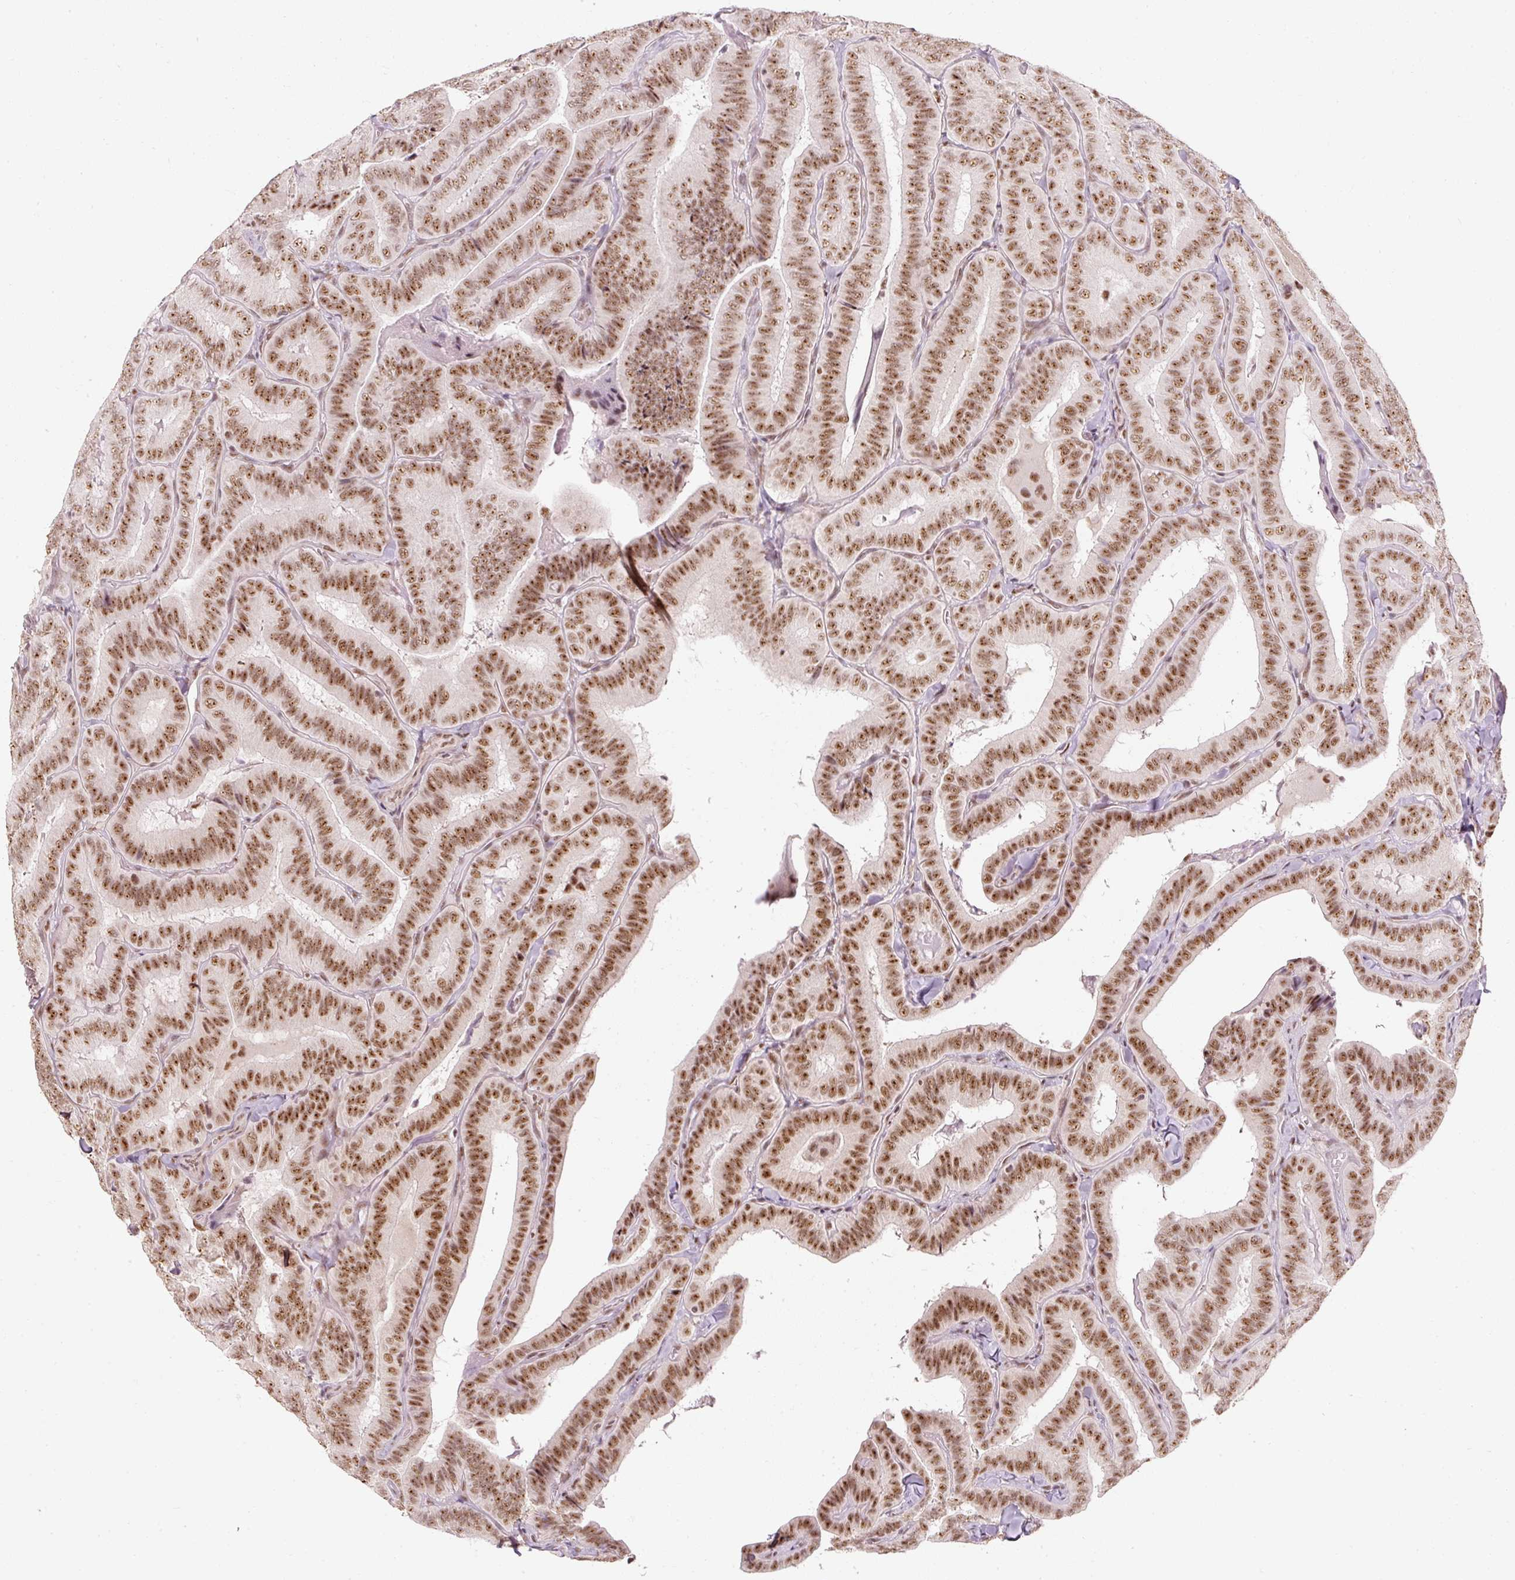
{"staining": {"intensity": "moderate", "quantity": ">75%", "location": "nuclear"}, "tissue": "thyroid cancer", "cell_type": "Tumor cells", "image_type": "cancer", "snomed": [{"axis": "morphology", "description": "Papillary adenocarcinoma, NOS"}, {"axis": "topography", "description": "Thyroid gland"}], "caption": "Protein expression analysis of human thyroid cancer reveals moderate nuclear staining in approximately >75% of tumor cells.", "gene": "U2AF2", "patient": {"sex": "male", "age": 61}}